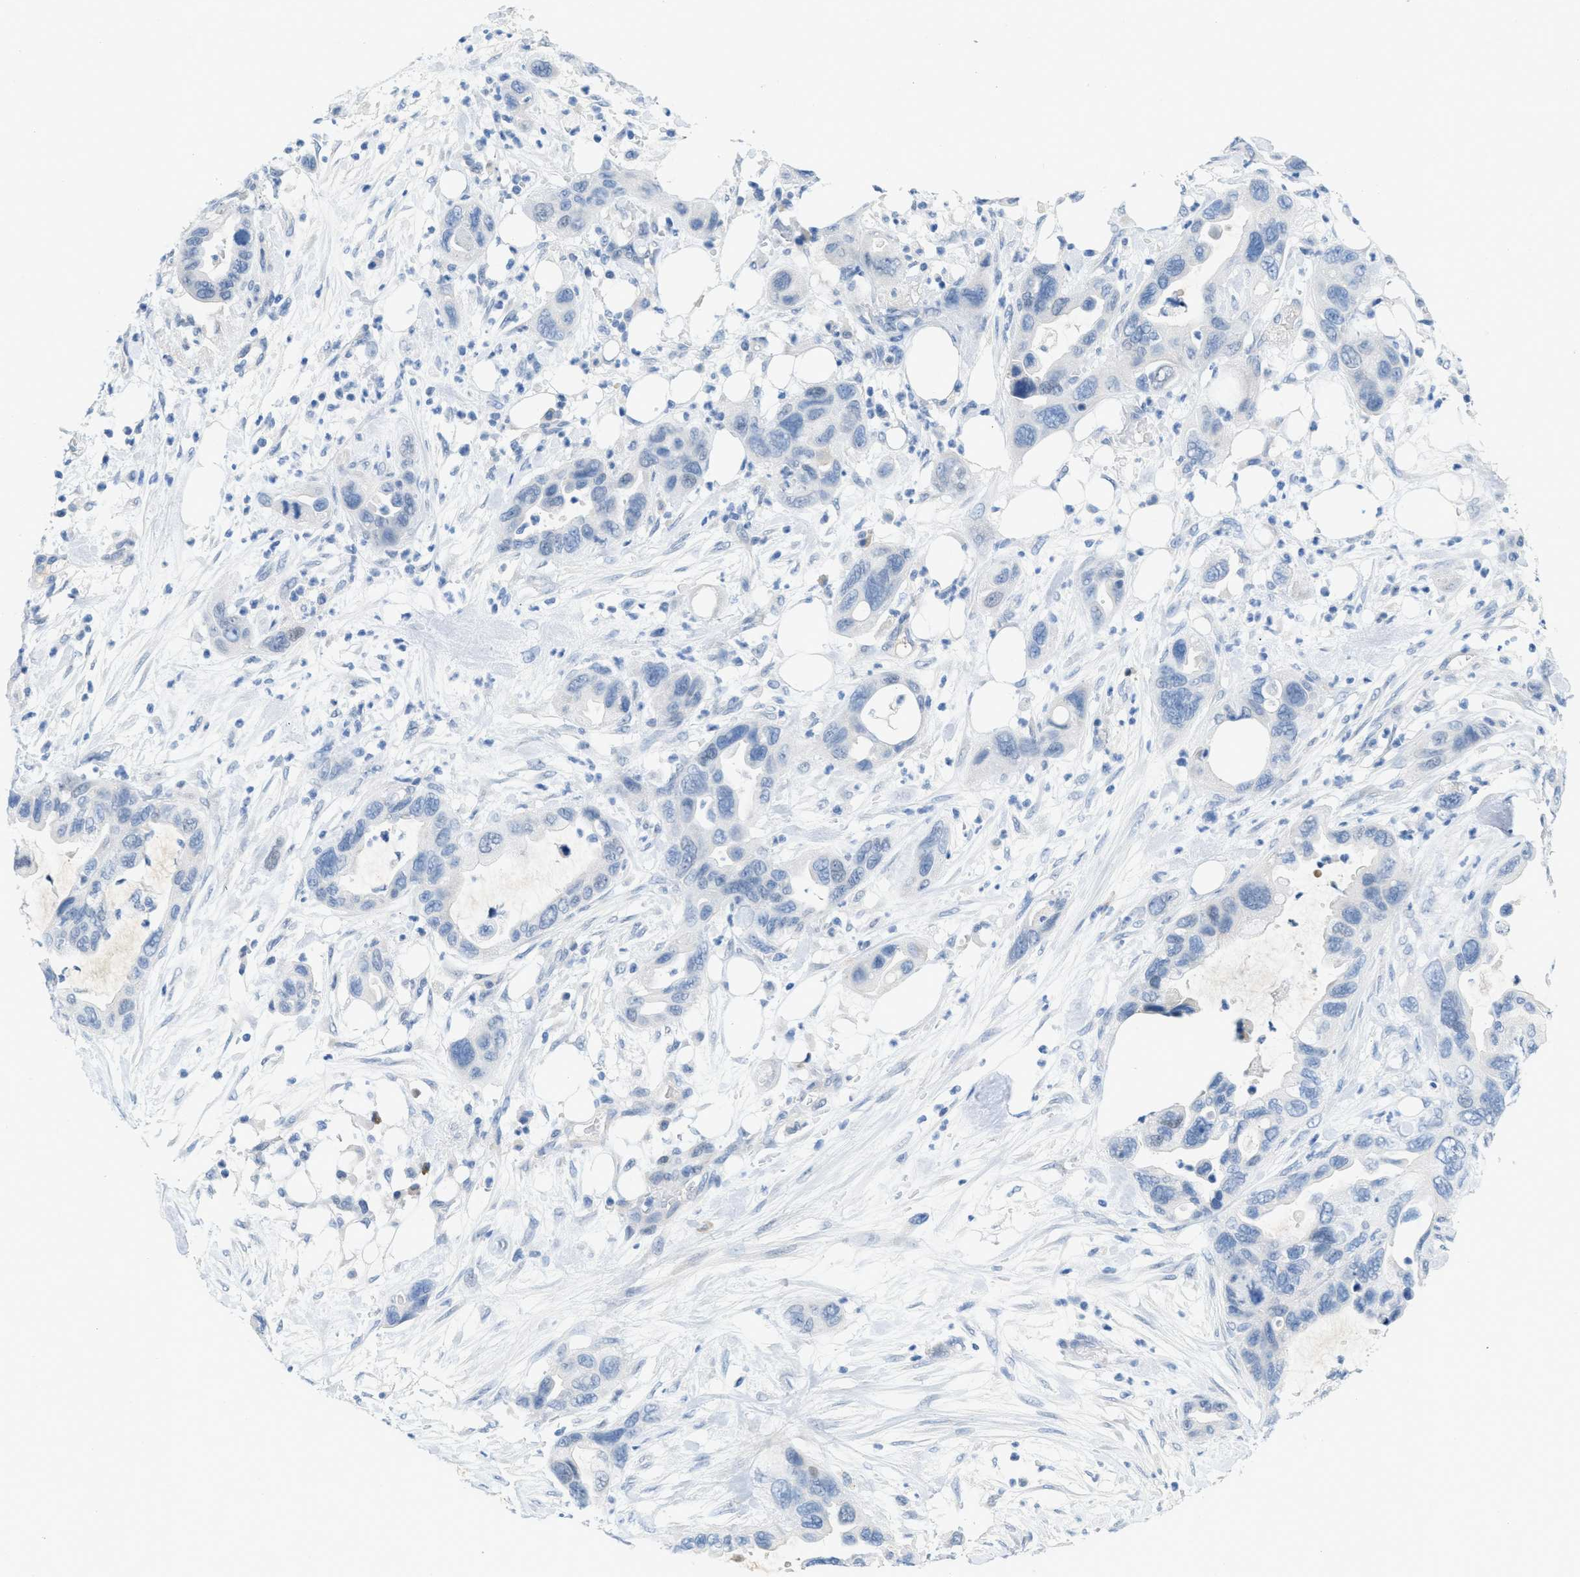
{"staining": {"intensity": "negative", "quantity": "none", "location": "none"}, "tissue": "pancreatic cancer", "cell_type": "Tumor cells", "image_type": "cancer", "snomed": [{"axis": "morphology", "description": "Adenocarcinoma, NOS"}, {"axis": "topography", "description": "Pancreas"}], "caption": "Immunohistochemistry (IHC) of pancreatic adenocarcinoma demonstrates no expression in tumor cells.", "gene": "HSF2", "patient": {"sex": "female", "age": 71}}